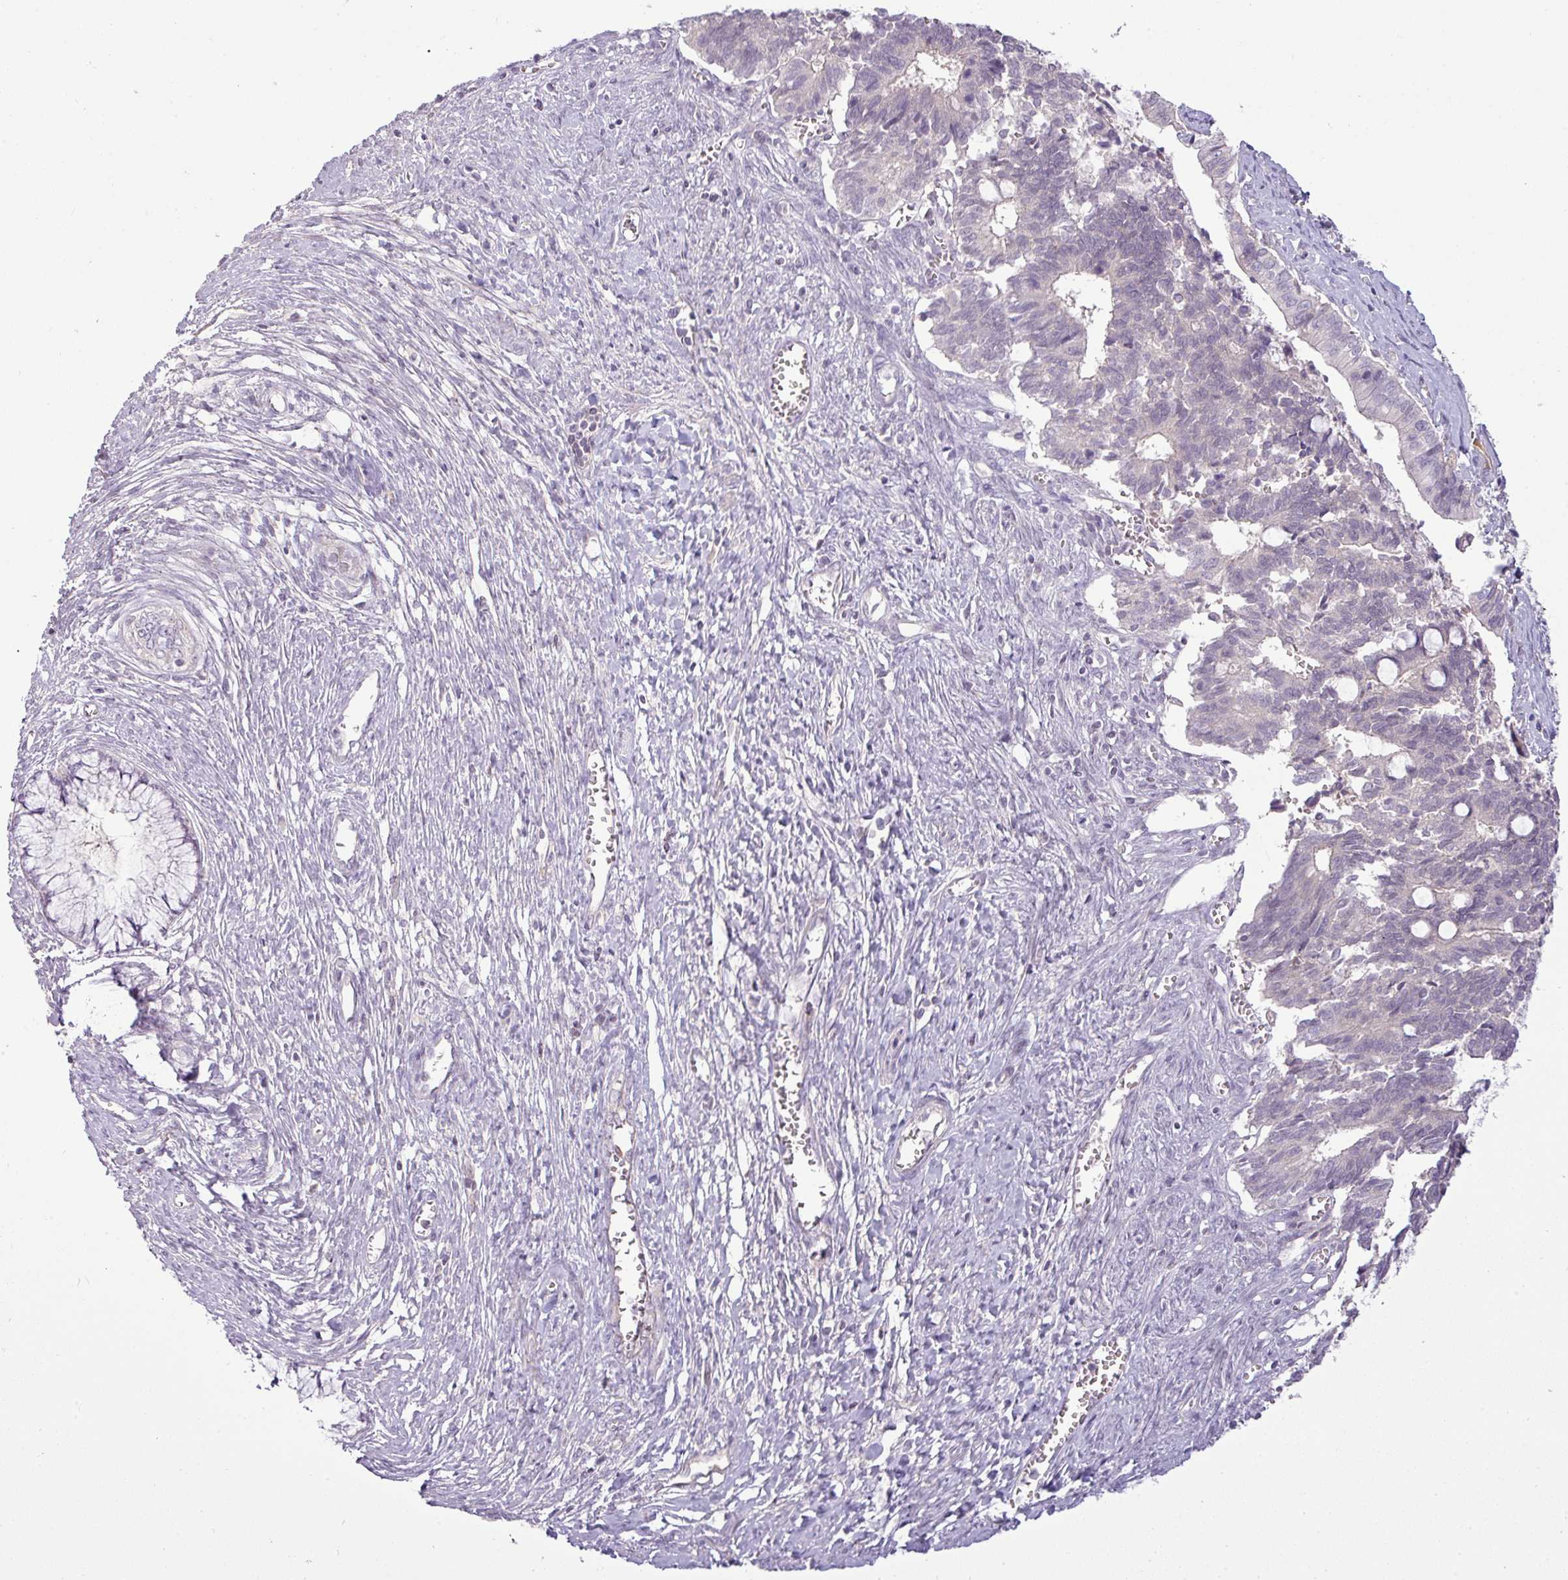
{"staining": {"intensity": "negative", "quantity": "none", "location": "none"}, "tissue": "cervical cancer", "cell_type": "Tumor cells", "image_type": "cancer", "snomed": [{"axis": "morphology", "description": "Adenocarcinoma, NOS"}, {"axis": "topography", "description": "Cervix"}], "caption": "The photomicrograph displays no staining of tumor cells in cervical cancer (adenocarcinoma).", "gene": "APOM", "patient": {"sex": "female", "age": 44}}